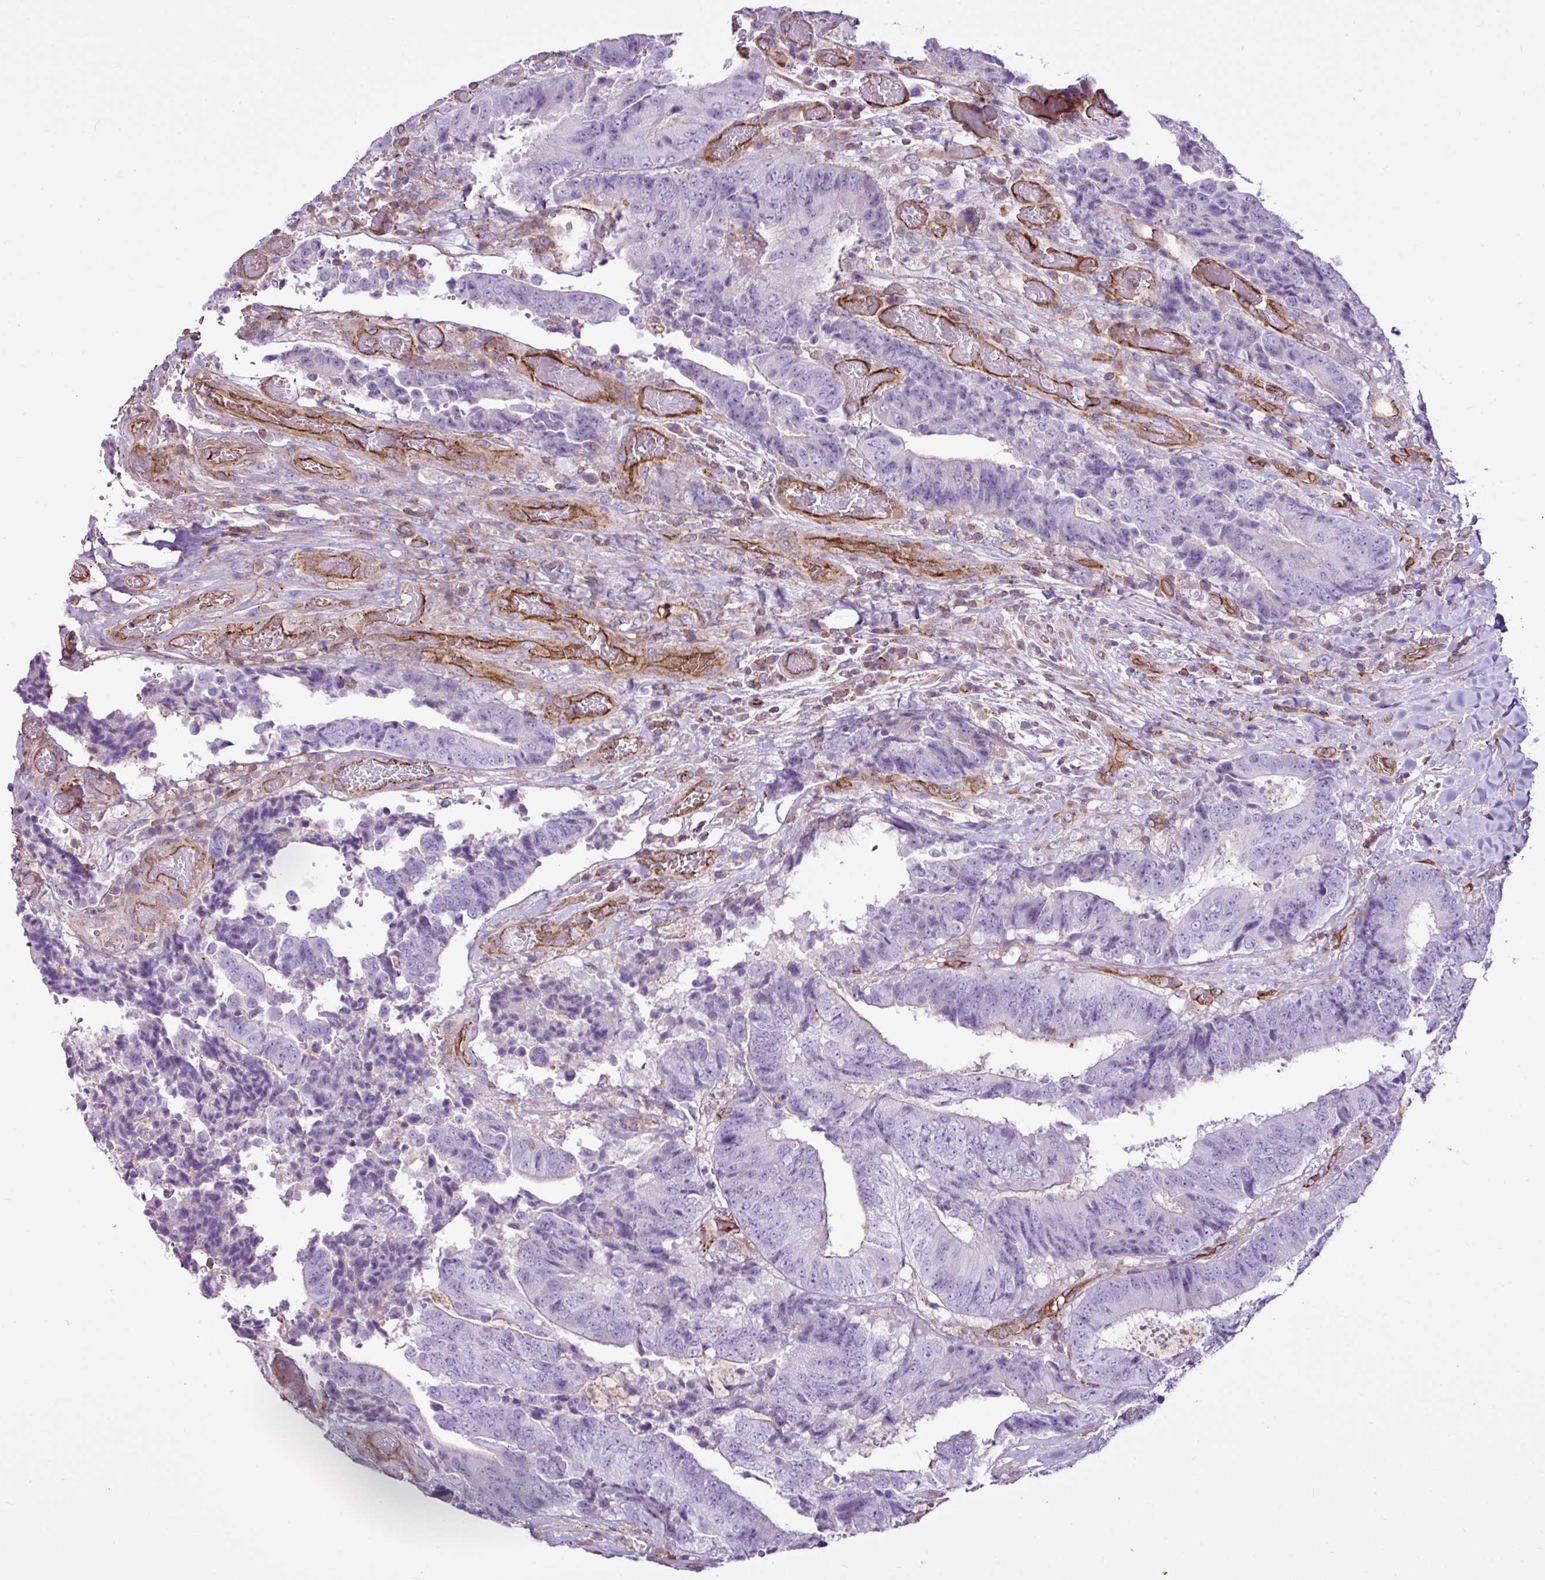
{"staining": {"intensity": "negative", "quantity": "none", "location": "none"}, "tissue": "colorectal cancer", "cell_type": "Tumor cells", "image_type": "cancer", "snomed": [{"axis": "morphology", "description": "Adenocarcinoma, NOS"}, {"axis": "topography", "description": "Rectum"}], "caption": "Adenocarcinoma (colorectal) stained for a protein using IHC displays no positivity tumor cells.", "gene": "EME2", "patient": {"sex": "male", "age": 72}}